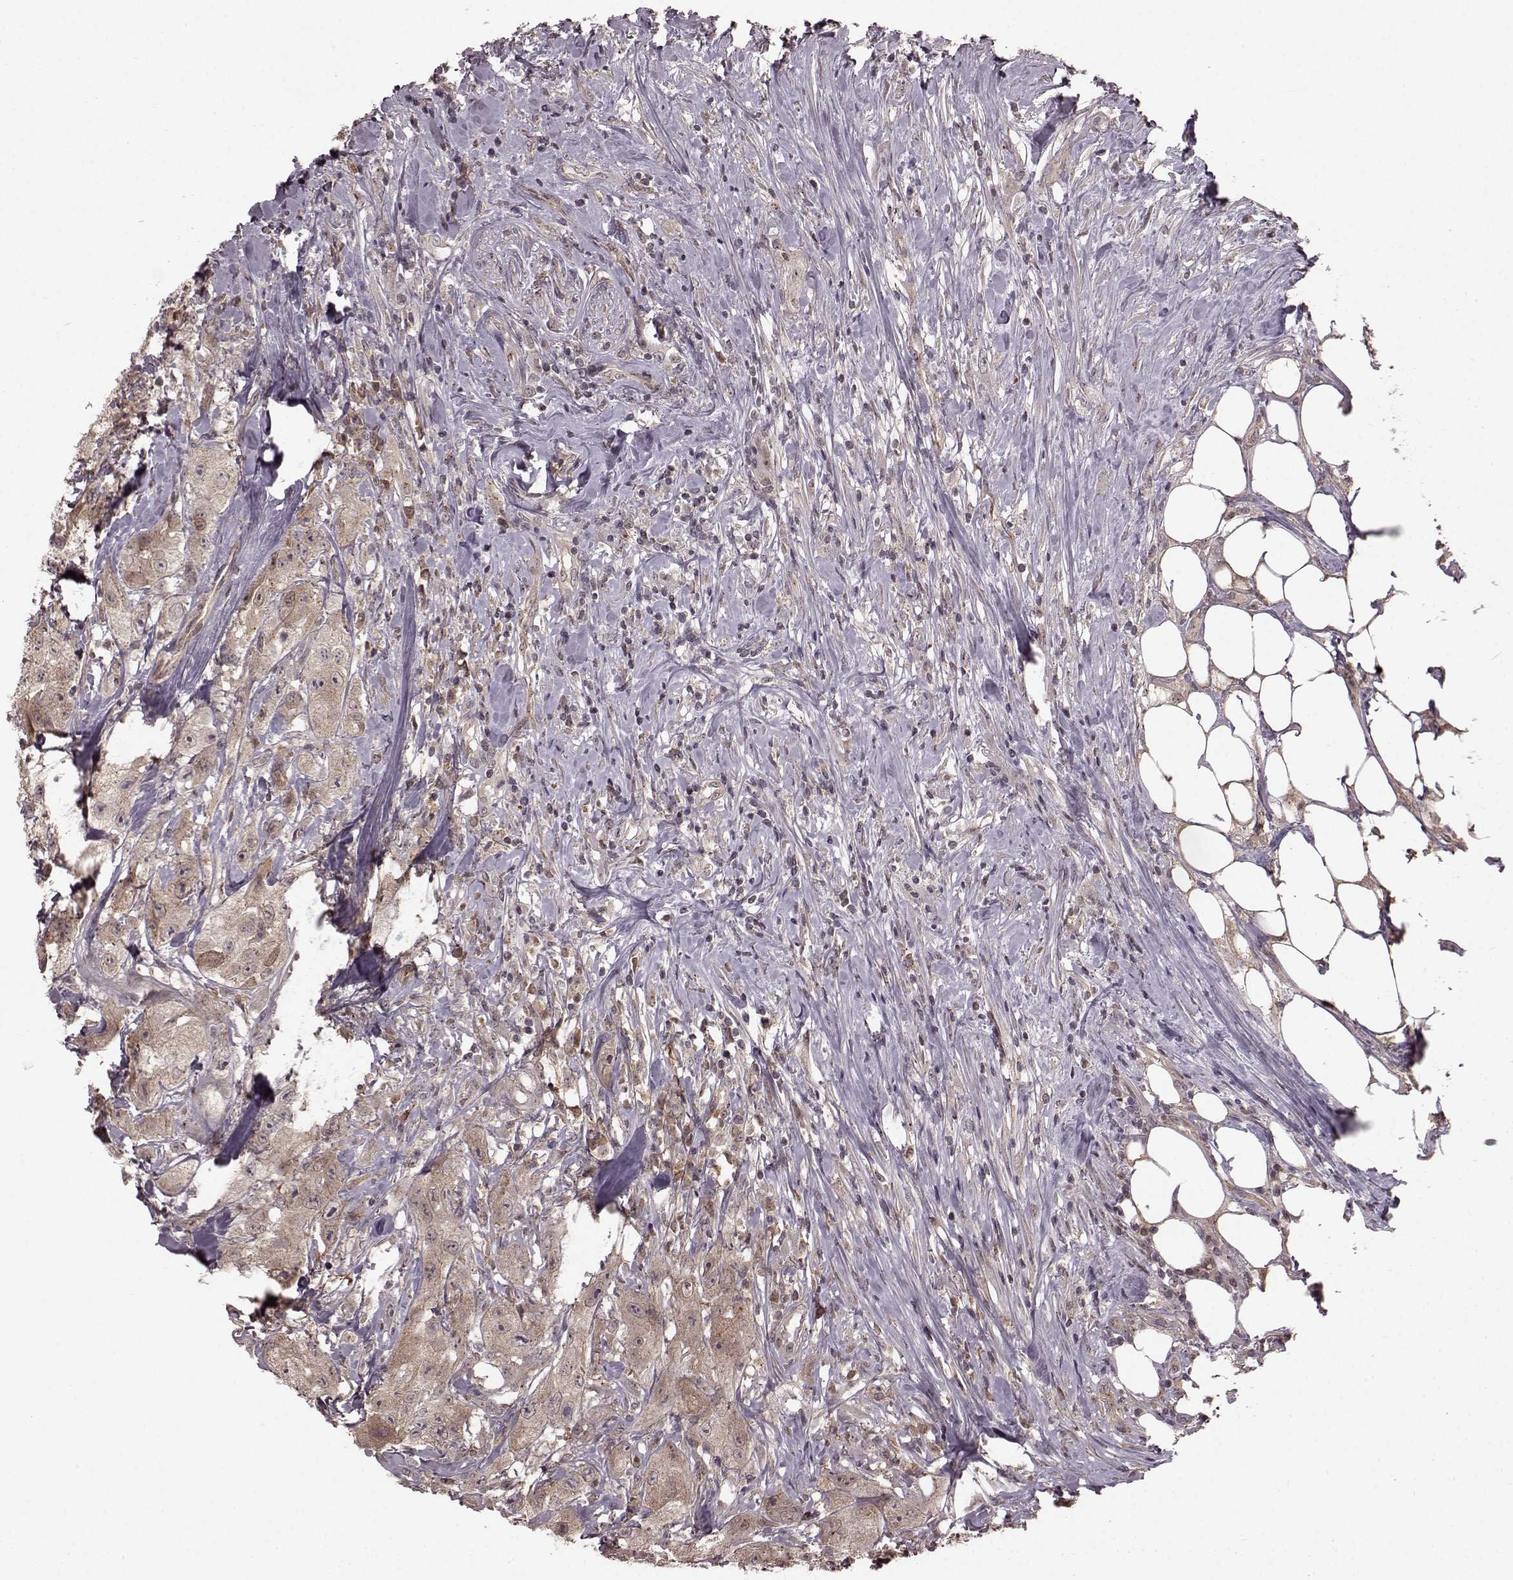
{"staining": {"intensity": "weak", "quantity": ">75%", "location": "cytoplasmic/membranous"}, "tissue": "urothelial cancer", "cell_type": "Tumor cells", "image_type": "cancer", "snomed": [{"axis": "morphology", "description": "Urothelial carcinoma, High grade"}, {"axis": "topography", "description": "Urinary bladder"}], "caption": "Immunohistochemical staining of high-grade urothelial carcinoma displays low levels of weak cytoplasmic/membranous protein expression in approximately >75% of tumor cells.", "gene": "GSS", "patient": {"sex": "male", "age": 79}}